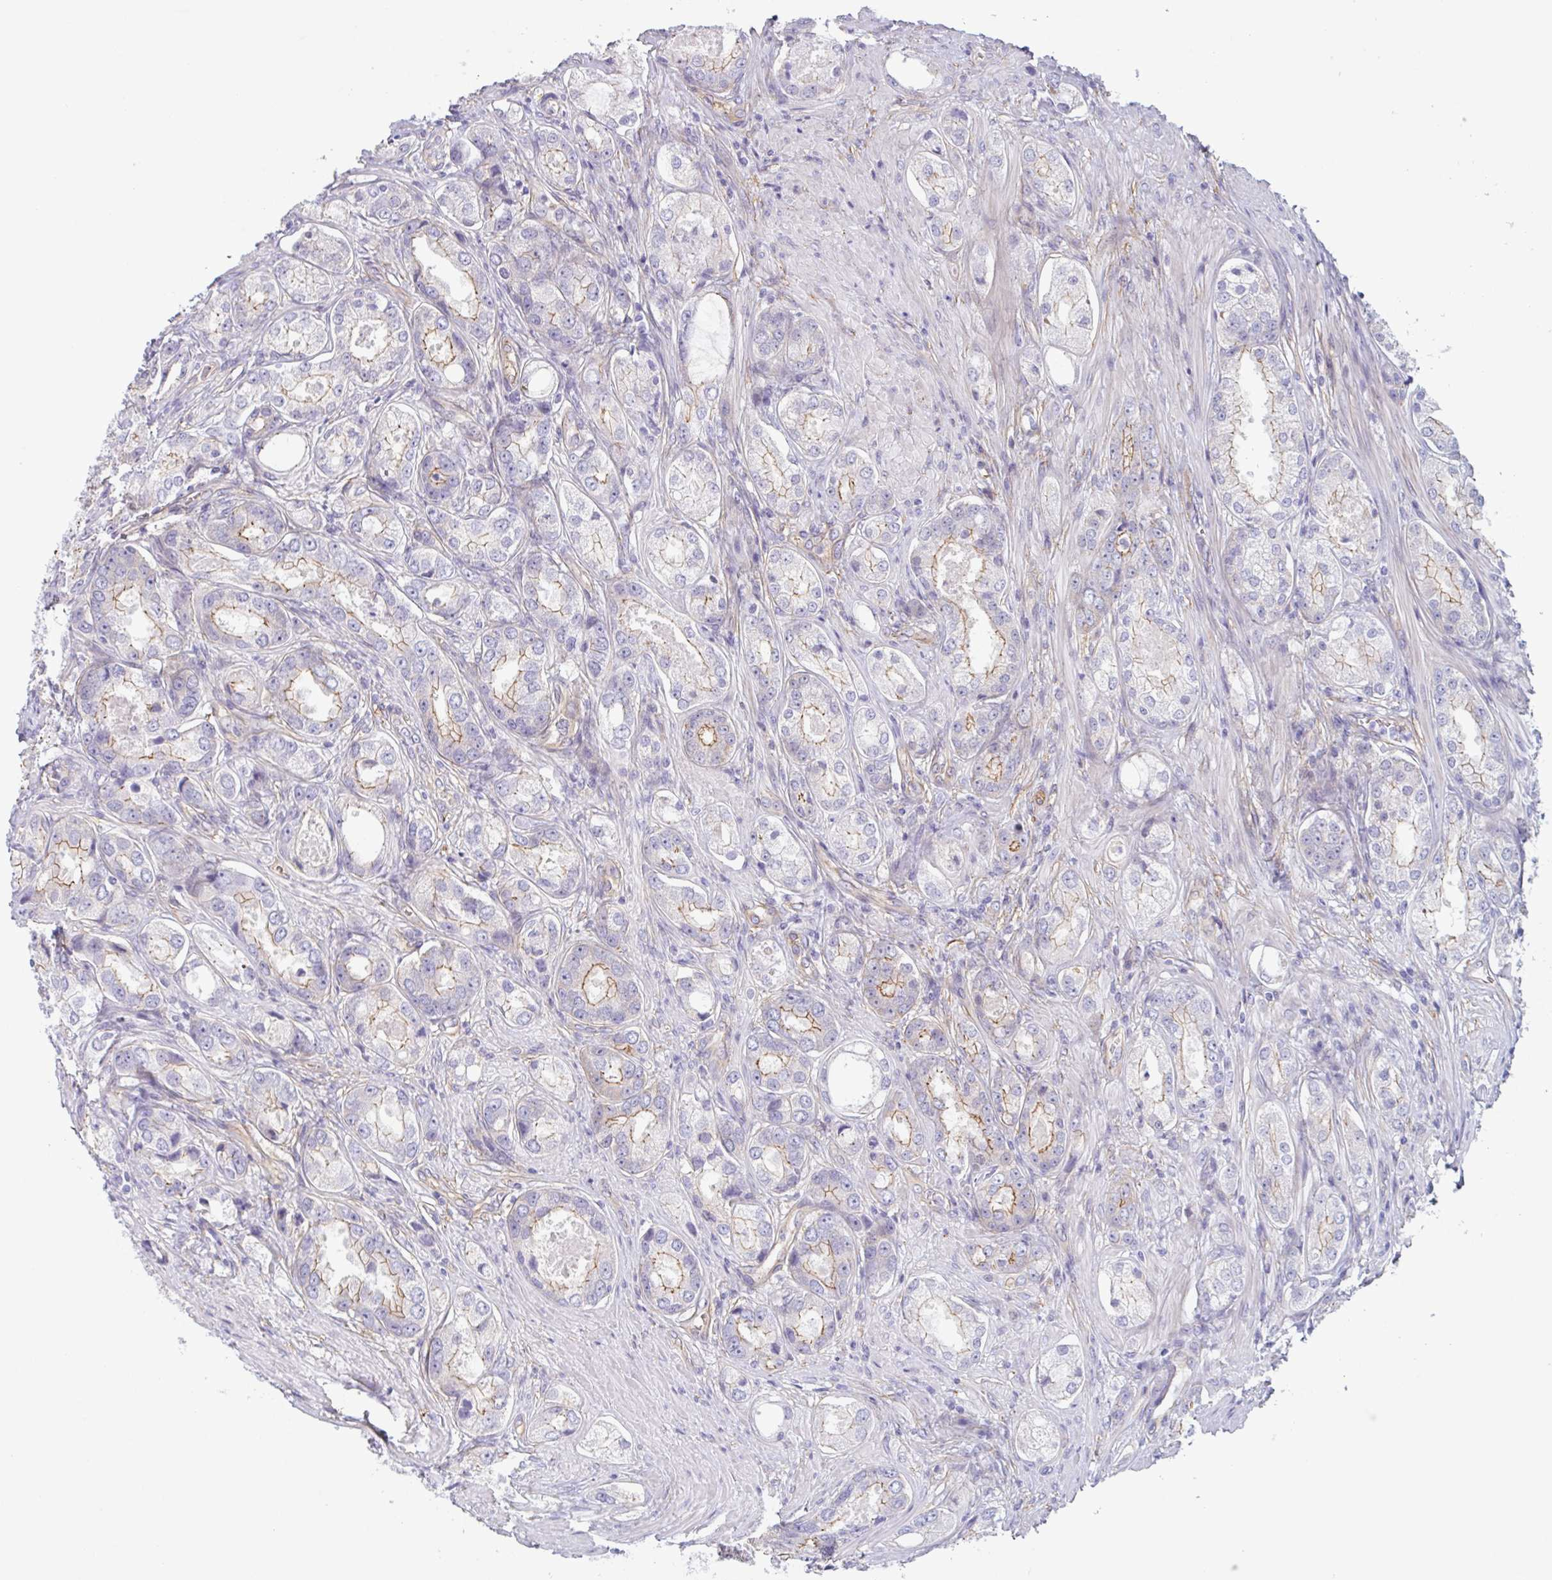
{"staining": {"intensity": "weak", "quantity": "<25%", "location": "cytoplasmic/membranous"}, "tissue": "prostate cancer", "cell_type": "Tumor cells", "image_type": "cancer", "snomed": [{"axis": "morphology", "description": "Adenocarcinoma, Low grade"}, {"axis": "topography", "description": "Prostate"}], "caption": "IHC micrograph of human prostate cancer (low-grade adenocarcinoma) stained for a protein (brown), which shows no positivity in tumor cells. (Brightfield microscopy of DAB (3,3'-diaminobenzidine) IHC at high magnification).", "gene": "MYH10", "patient": {"sex": "male", "age": 68}}